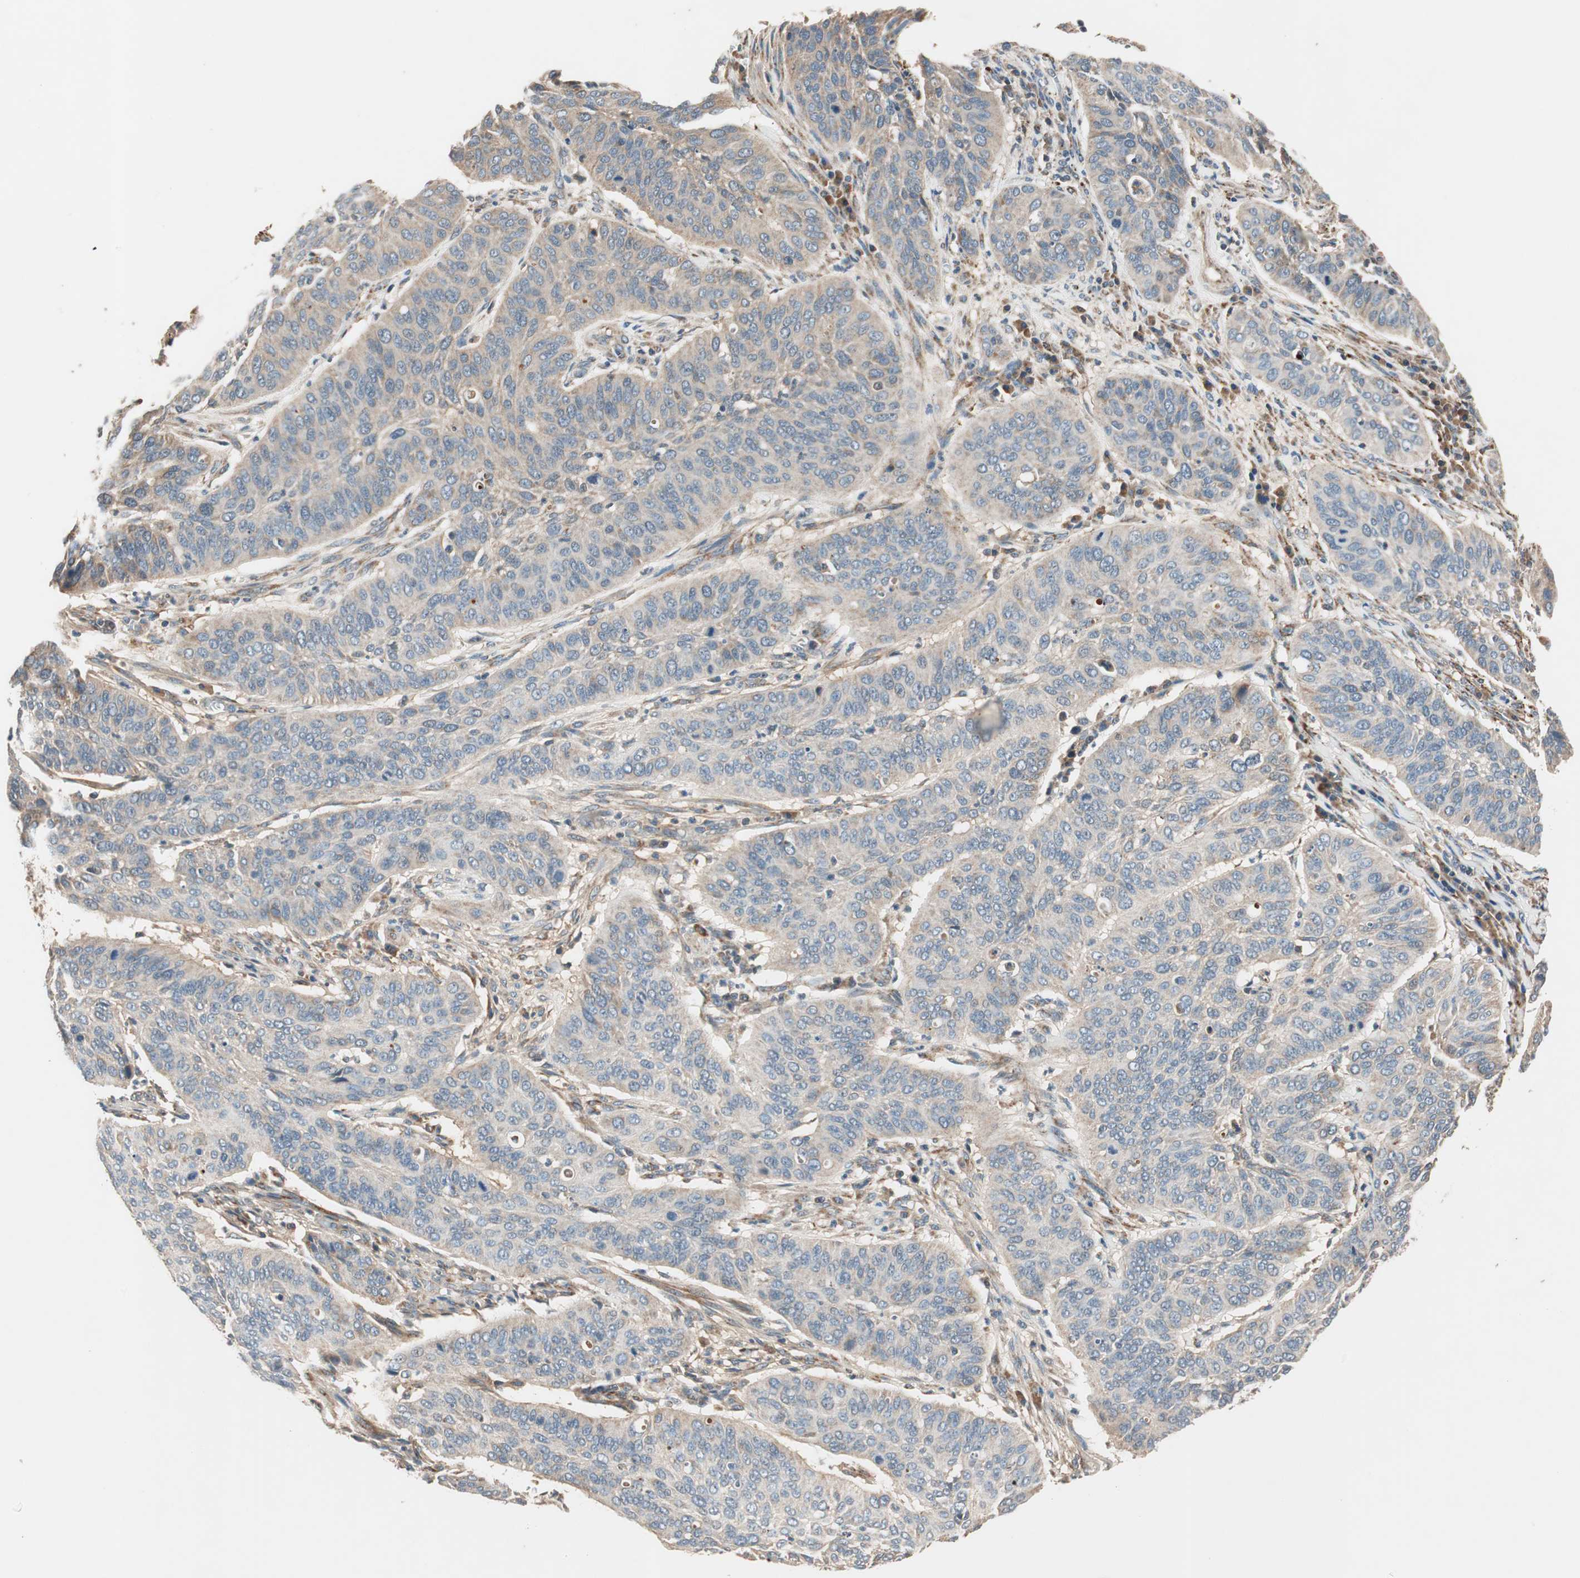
{"staining": {"intensity": "weak", "quantity": "25%-75%", "location": "cytoplasmic/membranous"}, "tissue": "cervical cancer", "cell_type": "Tumor cells", "image_type": "cancer", "snomed": [{"axis": "morphology", "description": "Squamous cell carcinoma, NOS"}, {"axis": "topography", "description": "Cervix"}], "caption": "Tumor cells demonstrate low levels of weak cytoplasmic/membranous positivity in about 25%-75% of cells in cervical cancer. (Stains: DAB in brown, nuclei in blue, Microscopy: brightfield microscopy at high magnification).", "gene": "HPN", "patient": {"sex": "female", "age": 39}}